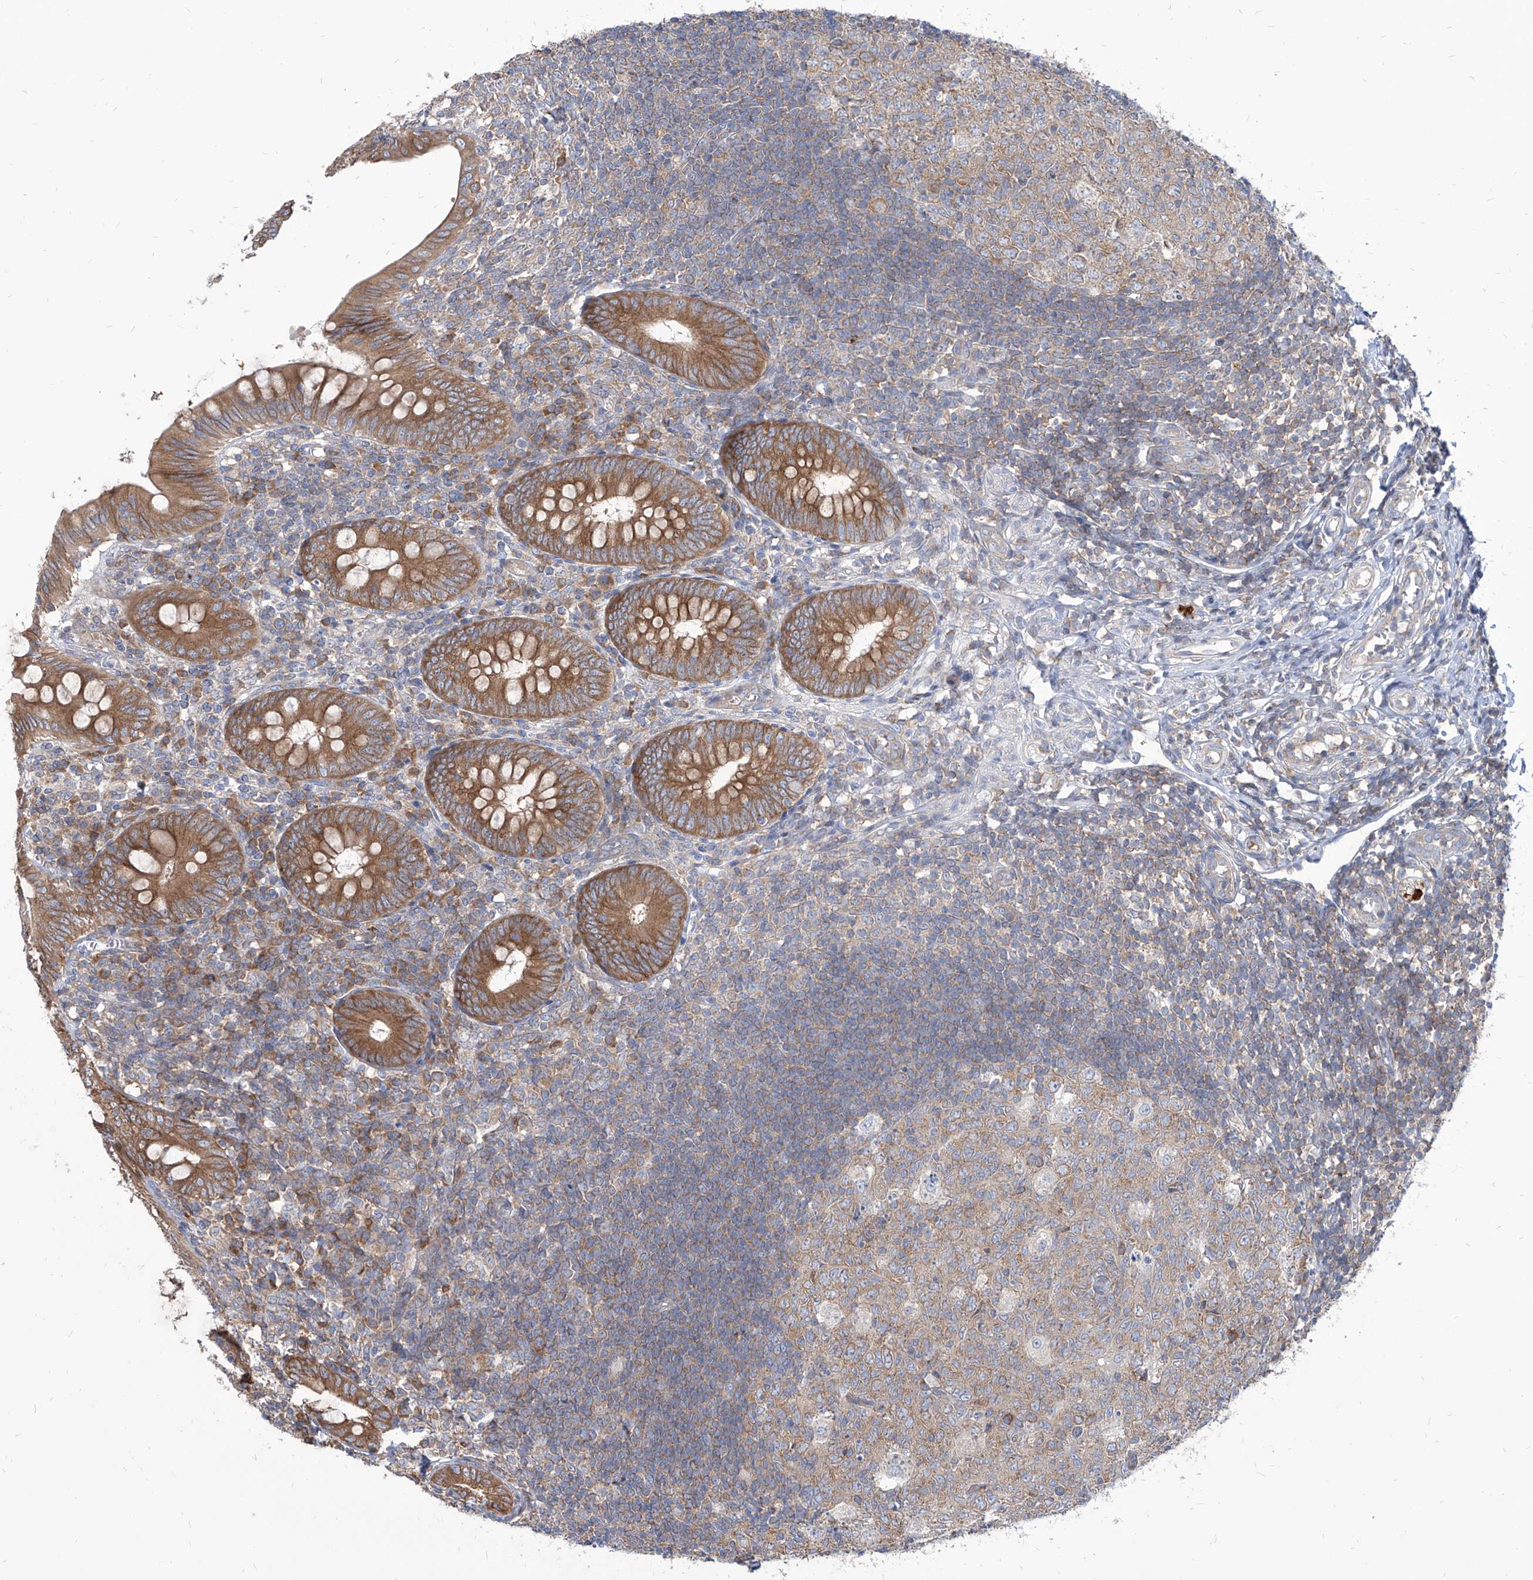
{"staining": {"intensity": "strong", "quantity": ">75%", "location": "cytoplasmic/membranous"}, "tissue": "appendix", "cell_type": "Glandular cells", "image_type": "normal", "snomed": [{"axis": "morphology", "description": "Normal tissue, NOS"}, {"axis": "topography", "description": "Appendix"}], "caption": "The micrograph exhibits staining of unremarkable appendix, revealing strong cytoplasmic/membranous protein positivity (brown color) within glandular cells. (IHC, brightfield microscopy, high magnification).", "gene": "FAM83B", "patient": {"sex": "male", "age": 14}}